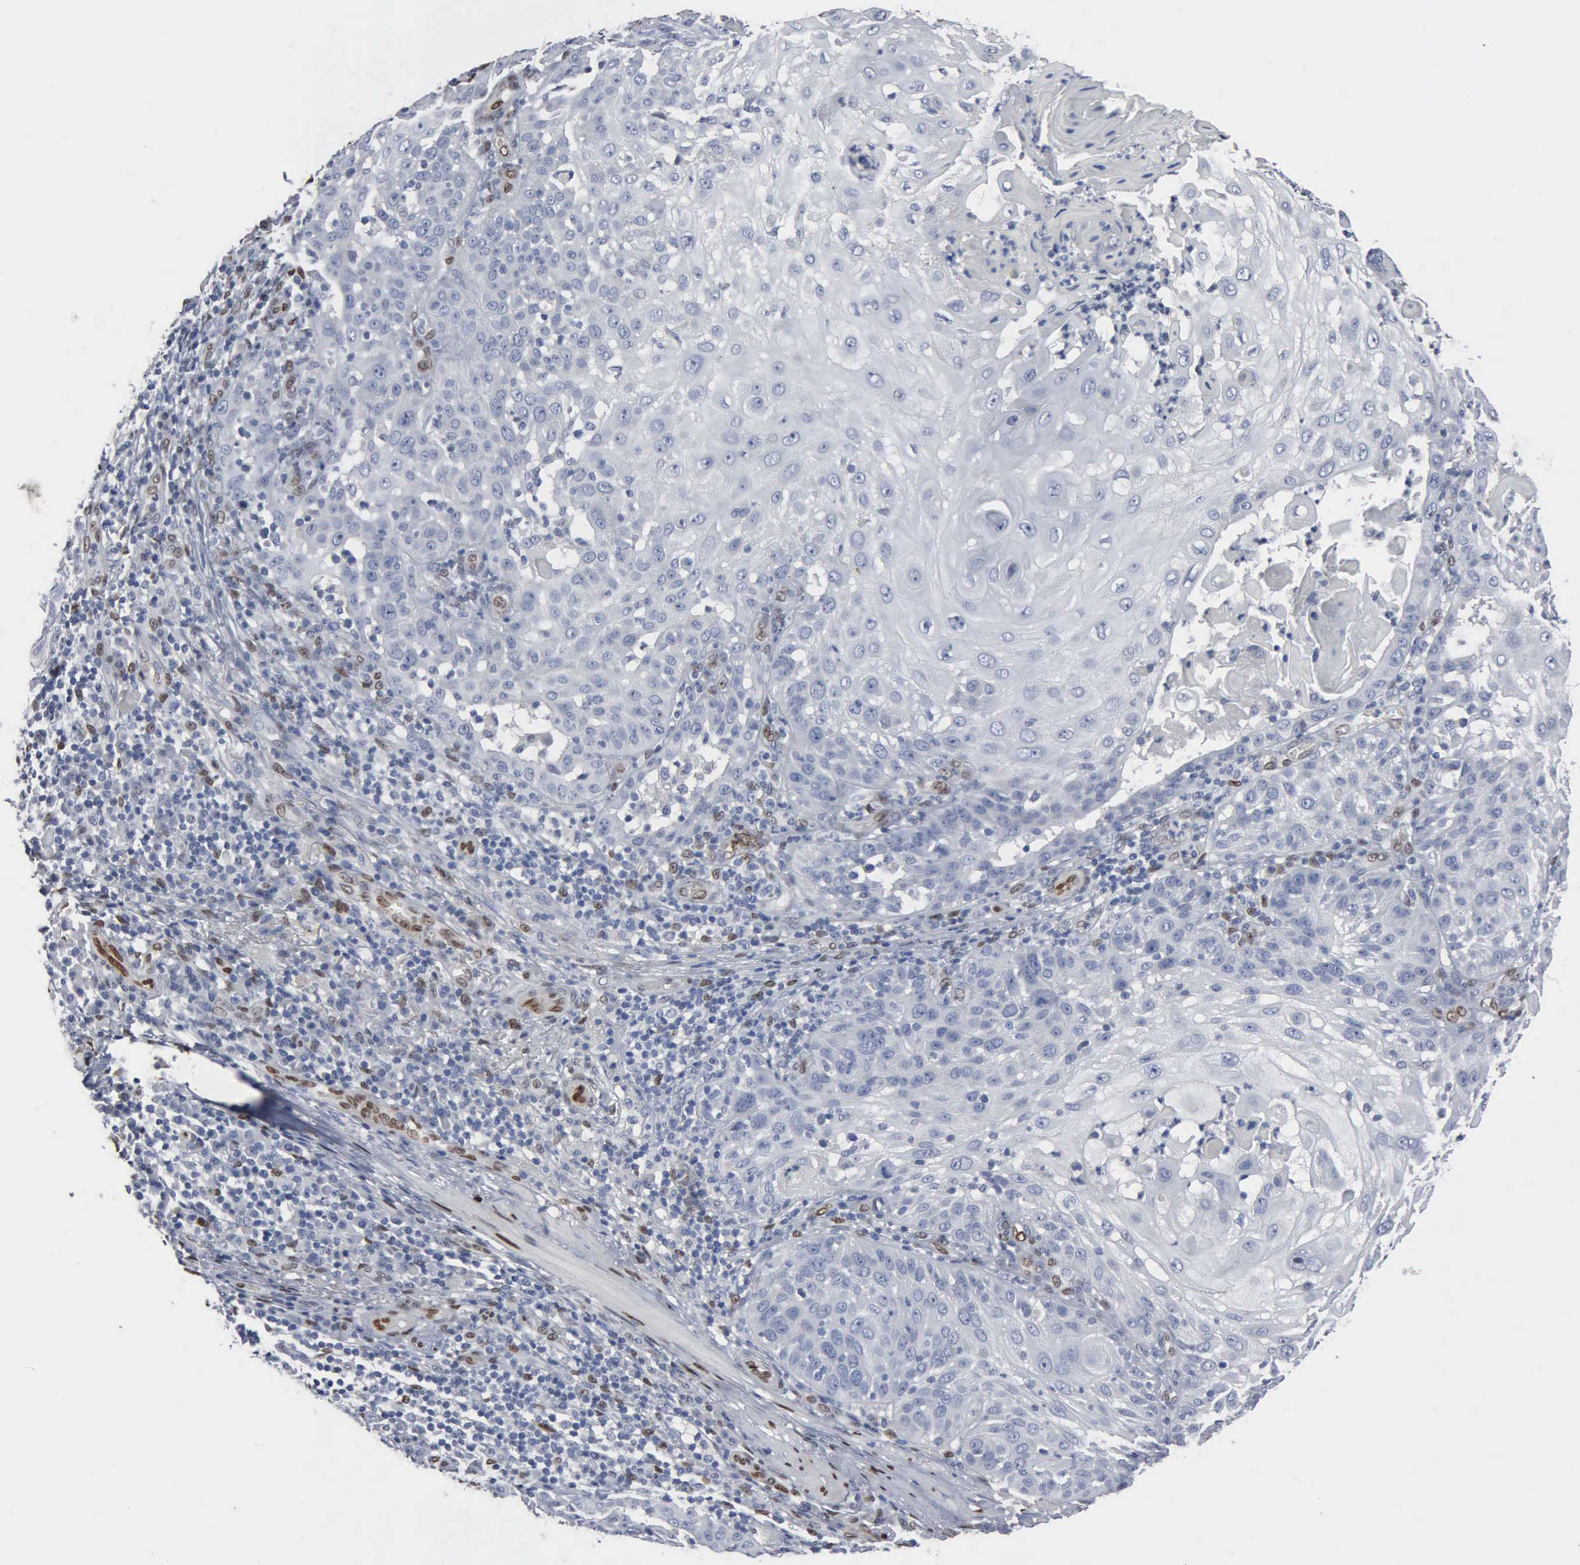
{"staining": {"intensity": "negative", "quantity": "none", "location": "none"}, "tissue": "skin cancer", "cell_type": "Tumor cells", "image_type": "cancer", "snomed": [{"axis": "morphology", "description": "Squamous cell carcinoma, NOS"}, {"axis": "topography", "description": "Skin"}], "caption": "IHC photomicrograph of neoplastic tissue: human skin squamous cell carcinoma stained with DAB shows no significant protein staining in tumor cells.", "gene": "FGF2", "patient": {"sex": "female", "age": 89}}